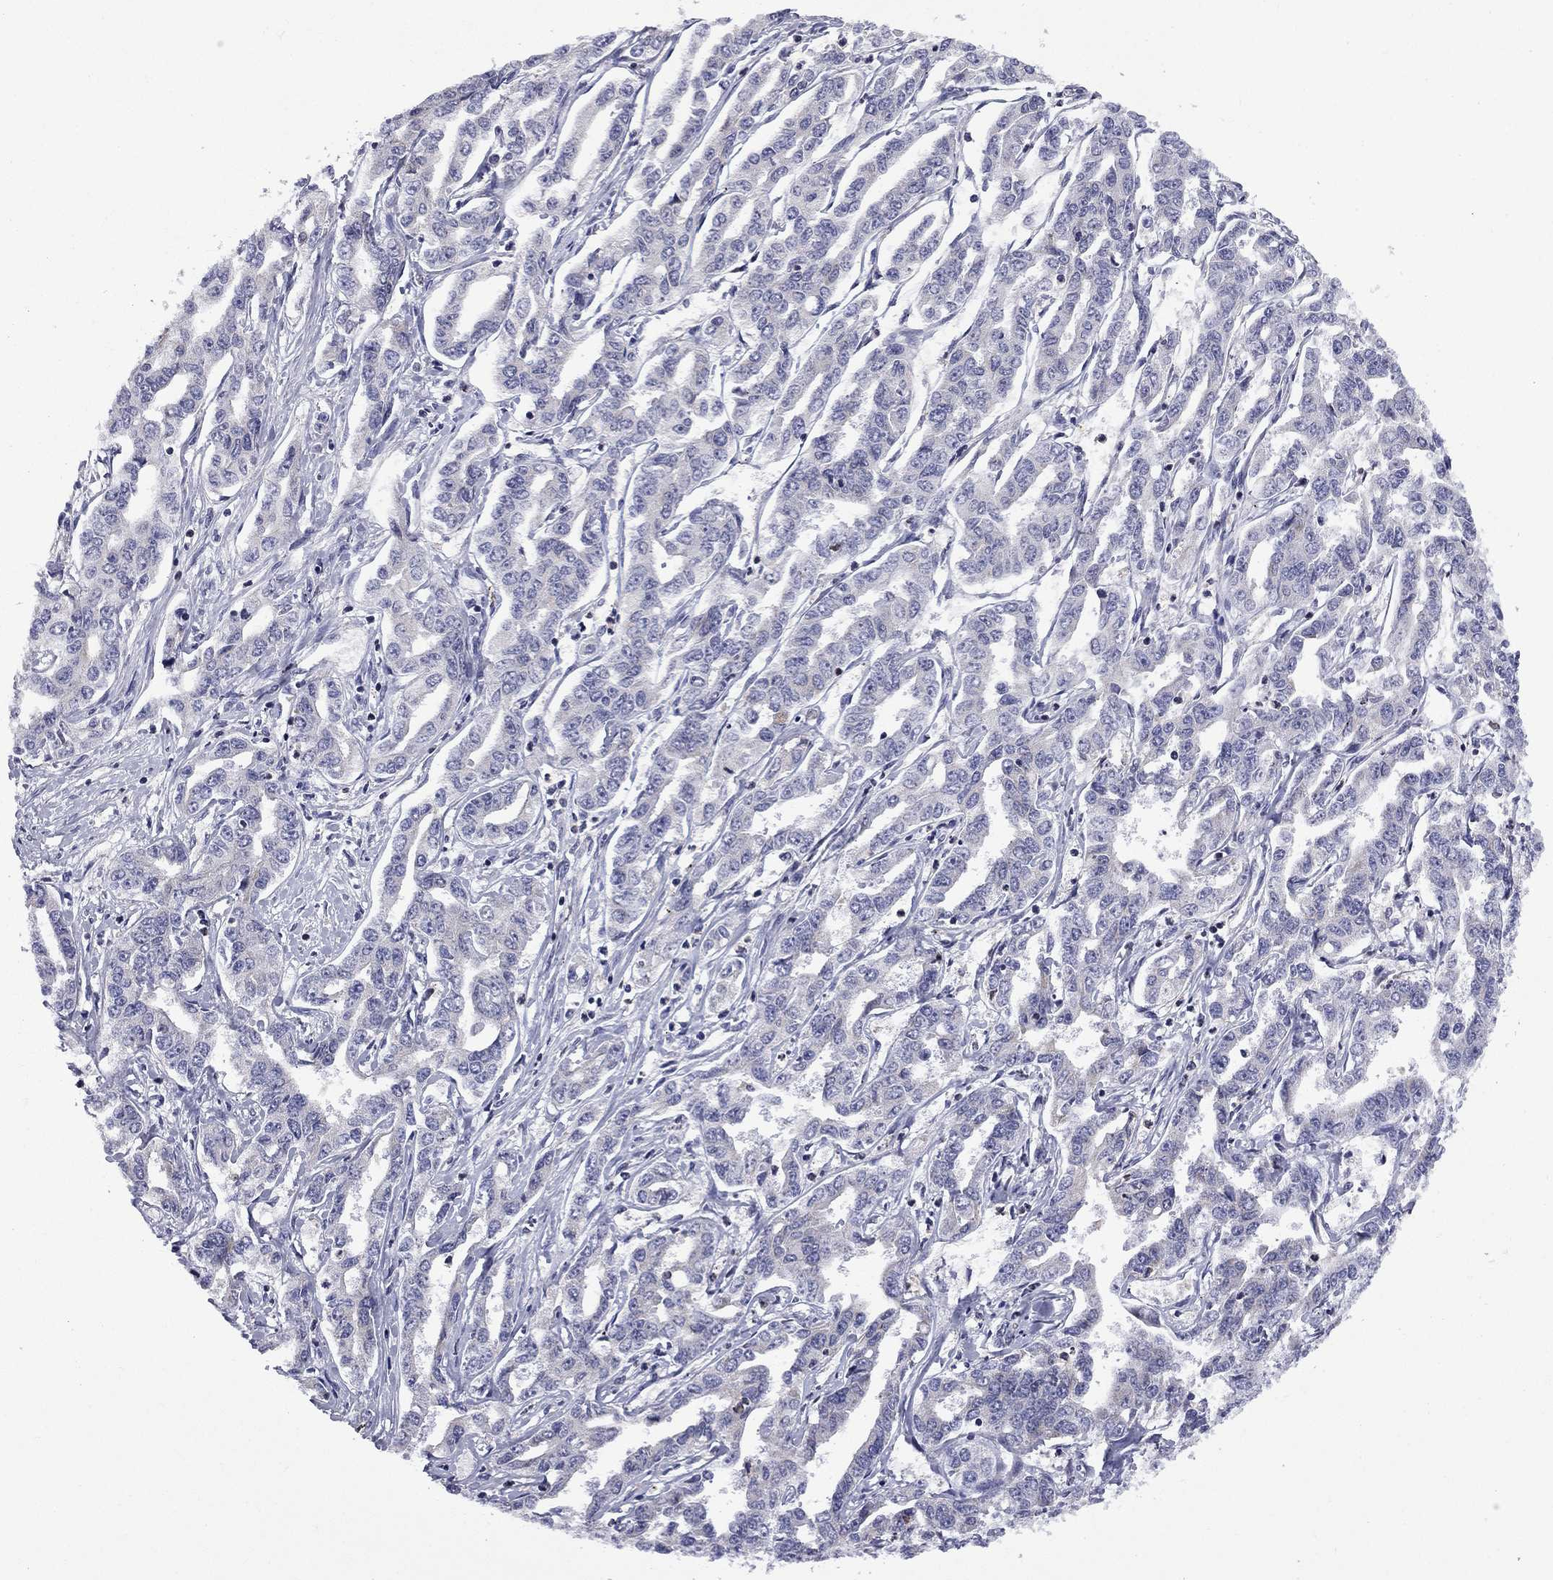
{"staining": {"intensity": "negative", "quantity": "none", "location": "none"}, "tissue": "liver cancer", "cell_type": "Tumor cells", "image_type": "cancer", "snomed": [{"axis": "morphology", "description": "Cholangiocarcinoma"}, {"axis": "topography", "description": "Liver"}], "caption": "An immunohistochemistry histopathology image of liver cancer is shown. There is no staining in tumor cells of liver cancer.", "gene": "ARHGAP45", "patient": {"sex": "male", "age": 59}}